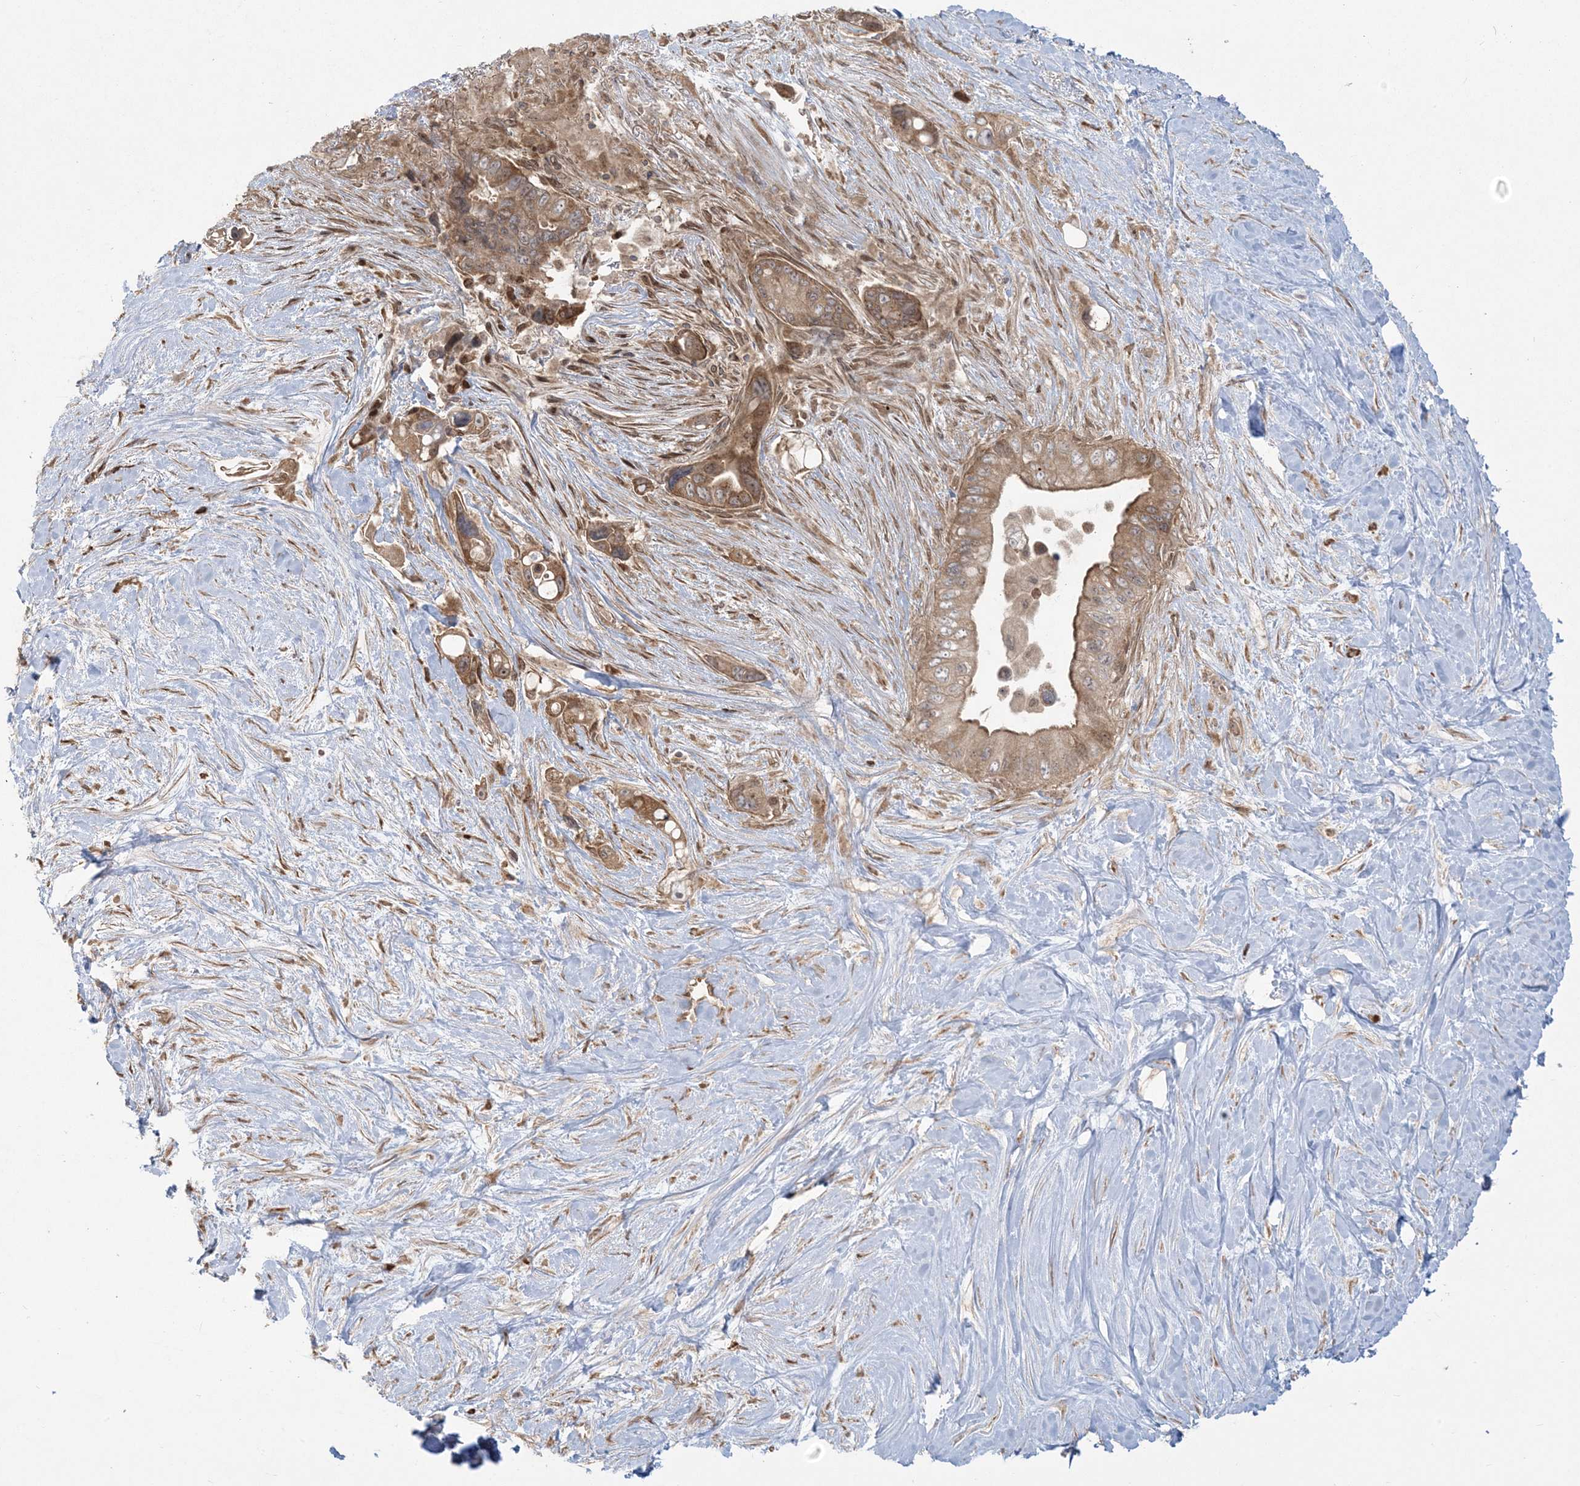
{"staining": {"intensity": "moderate", "quantity": ">75%", "location": "cytoplasmic/membranous"}, "tissue": "pancreatic cancer", "cell_type": "Tumor cells", "image_type": "cancer", "snomed": [{"axis": "morphology", "description": "Adenocarcinoma, NOS"}, {"axis": "topography", "description": "Pancreas"}], "caption": "Immunohistochemical staining of pancreatic adenocarcinoma reveals medium levels of moderate cytoplasmic/membranous protein staining in about >75% of tumor cells.", "gene": "ABCF3", "patient": {"sex": "female", "age": 72}}